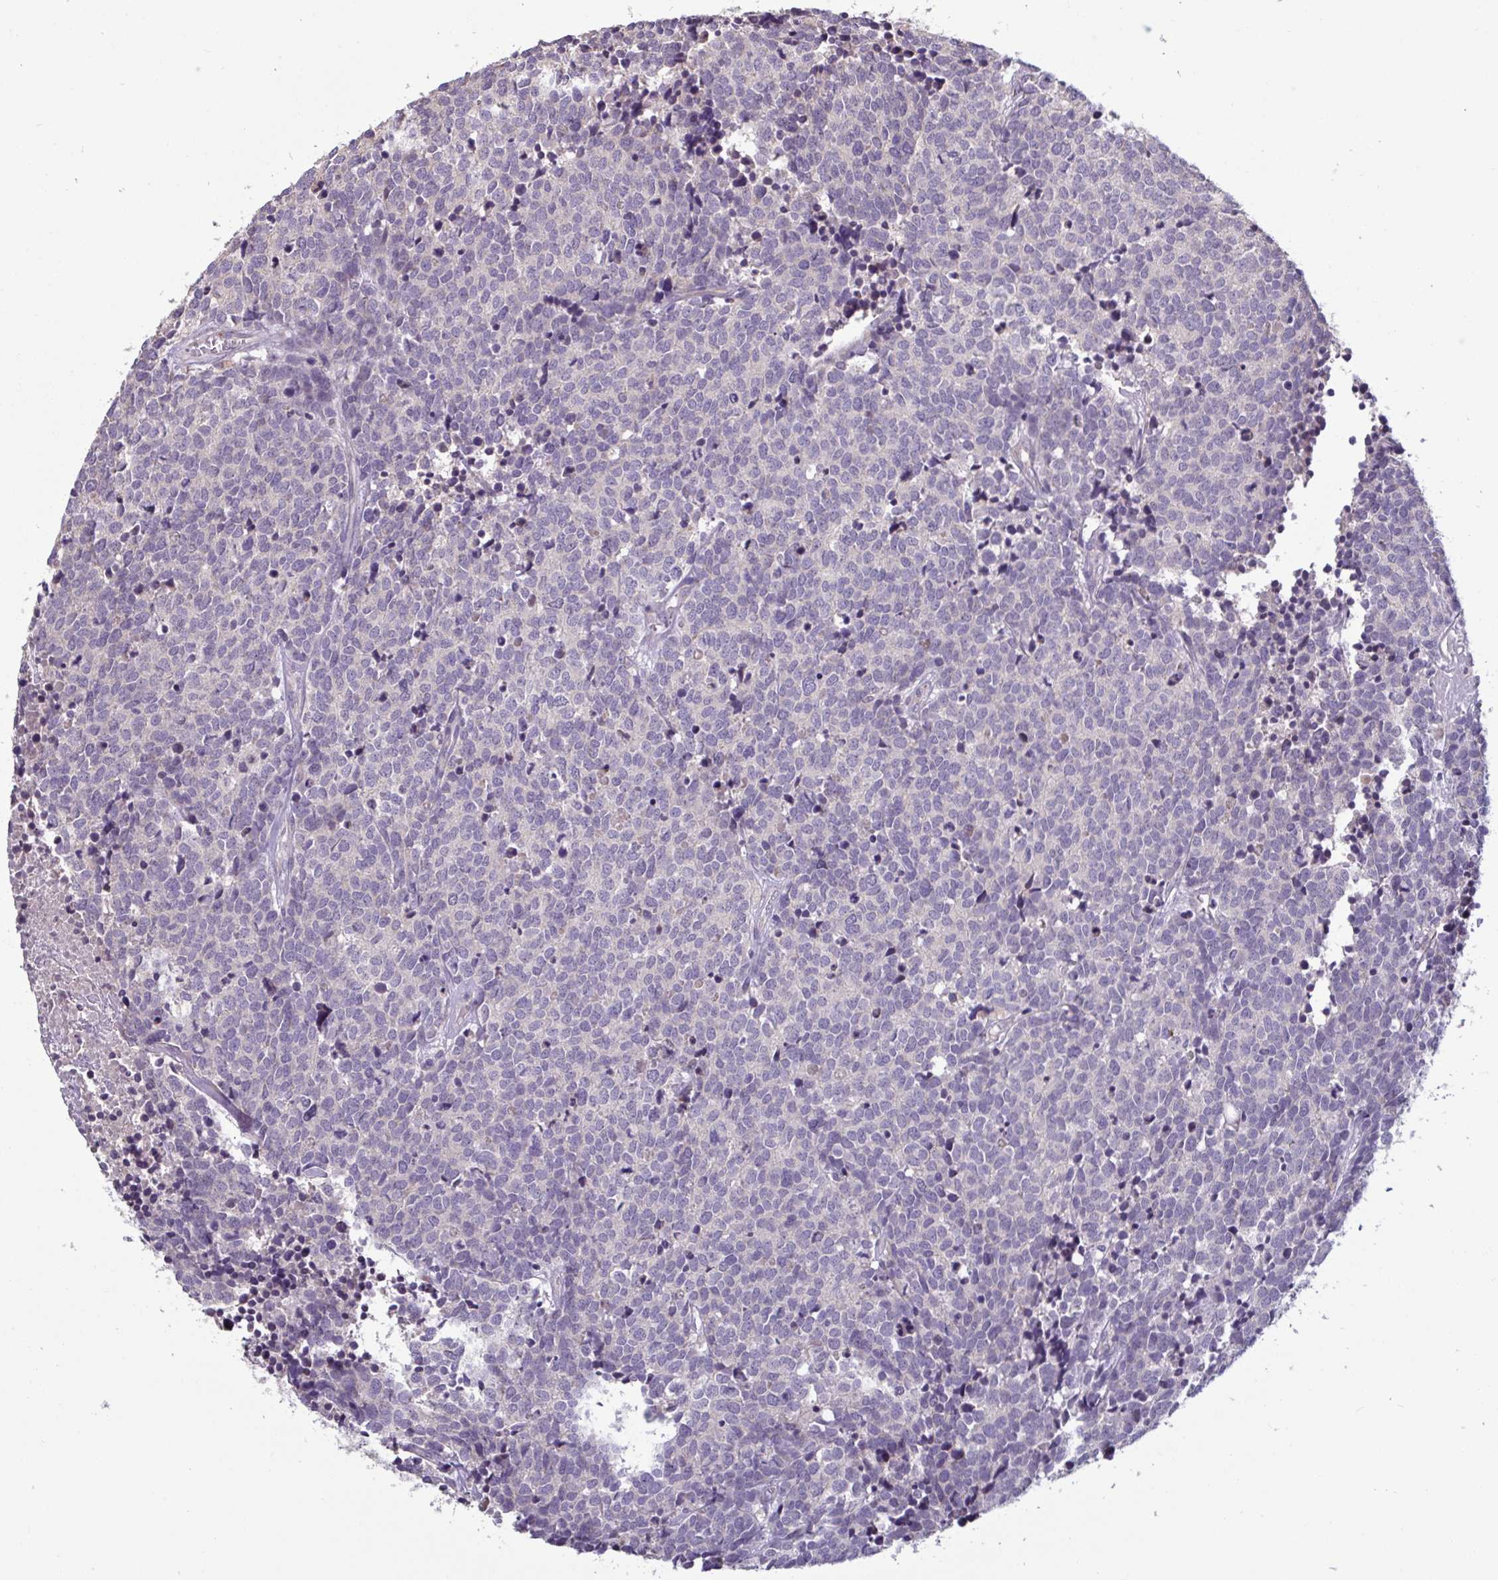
{"staining": {"intensity": "negative", "quantity": "none", "location": "none"}, "tissue": "carcinoid", "cell_type": "Tumor cells", "image_type": "cancer", "snomed": [{"axis": "morphology", "description": "Carcinoid, malignant, NOS"}, {"axis": "topography", "description": "Skin"}], "caption": "Tumor cells are negative for brown protein staining in carcinoid (malignant).", "gene": "CD1E", "patient": {"sex": "female", "age": 79}}